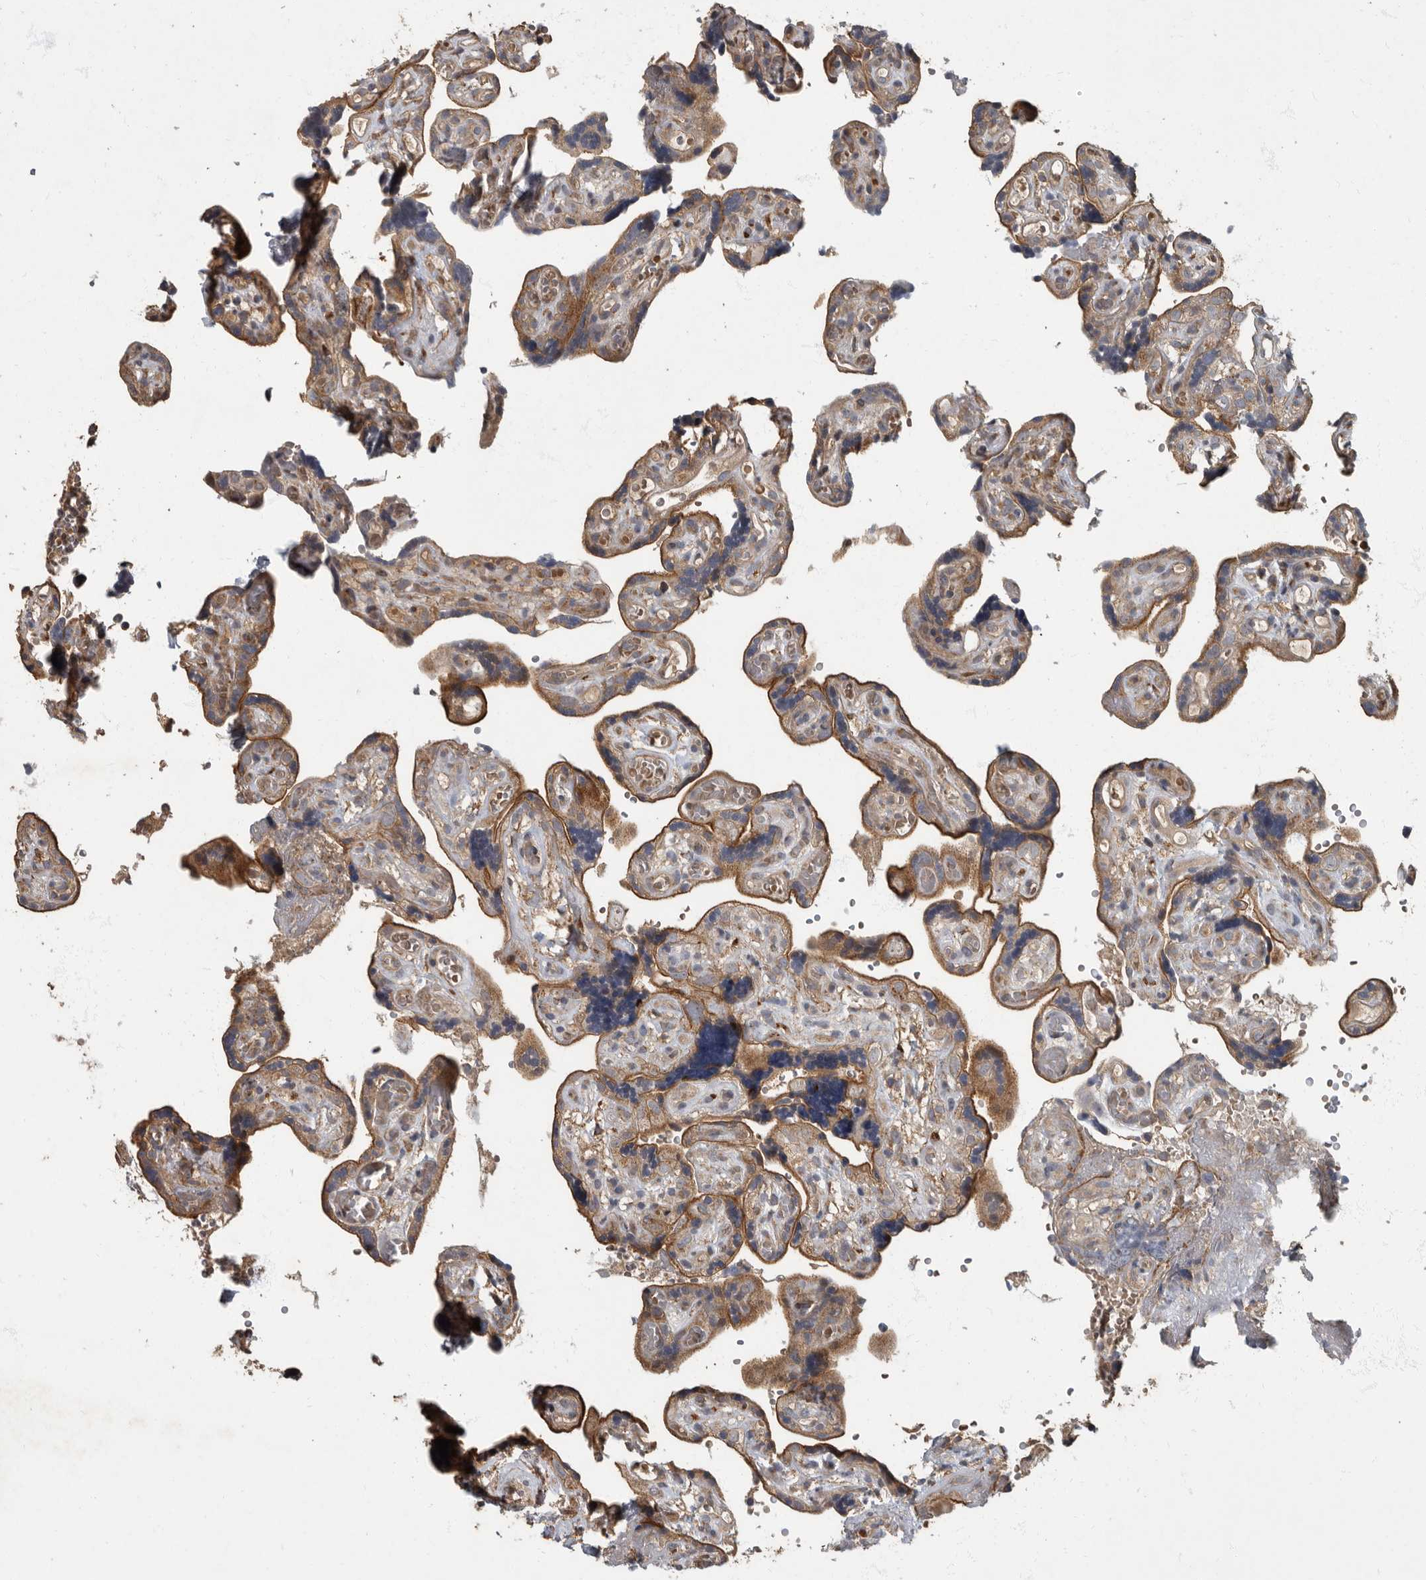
{"staining": {"intensity": "moderate", "quantity": ">75%", "location": "cytoplasmic/membranous"}, "tissue": "placenta", "cell_type": "Decidual cells", "image_type": "normal", "snomed": [{"axis": "morphology", "description": "Normal tissue, NOS"}, {"axis": "topography", "description": "Placenta"}], "caption": "Immunohistochemistry histopathology image of benign human placenta stained for a protein (brown), which displays medium levels of moderate cytoplasmic/membranous expression in approximately >75% of decidual cells.", "gene": "IQCK", "patient": {"sex": "female", "age": 30}}